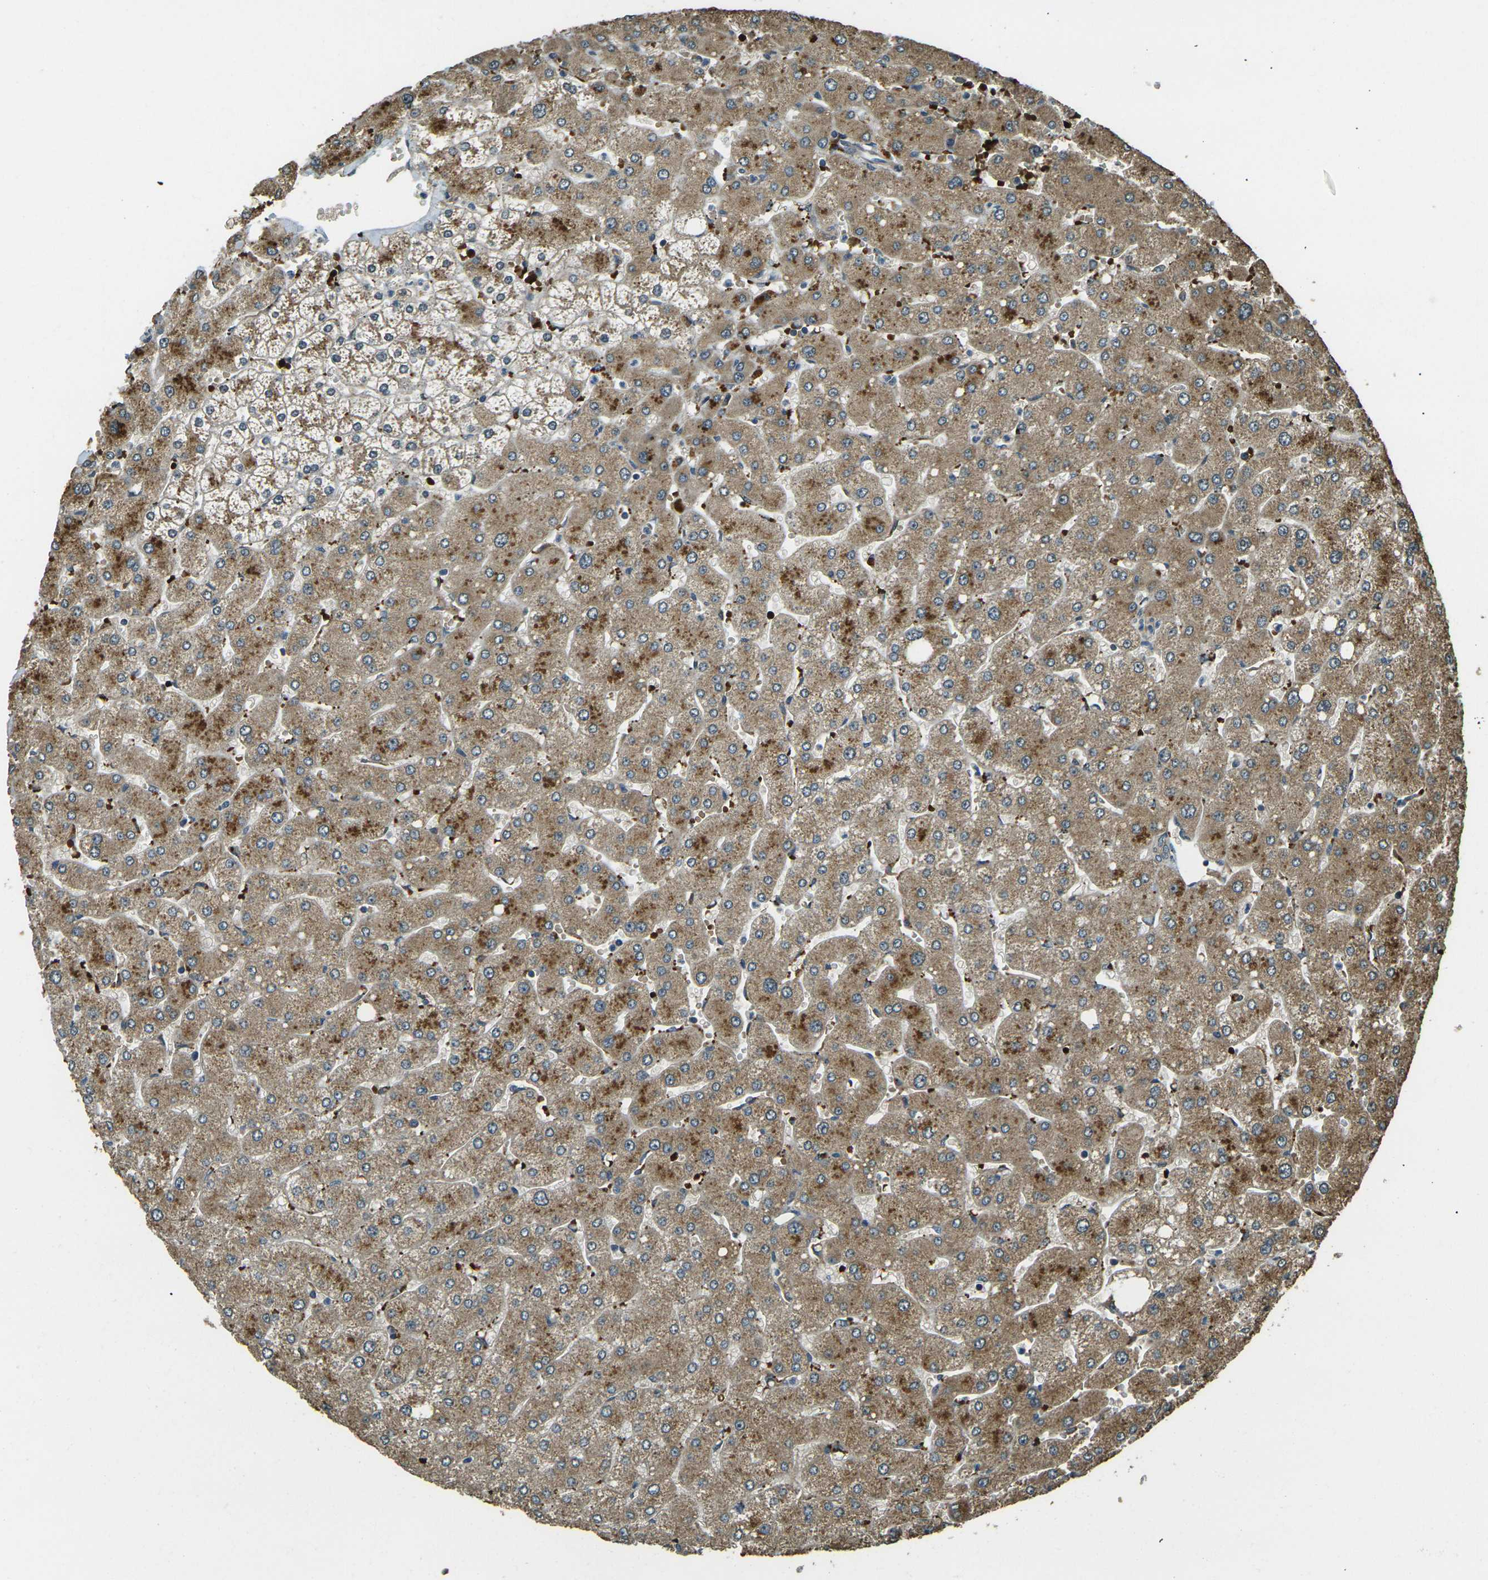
{"staining": {"intensity": "moderate", "quantity": ">75%", "location": "cytoplasmic/membranous"}, "tissue": "liver", "cell_type": "Hepatocytes", "image_type": "normal", "snomed": [{"axis": "morphology", "description": "Normal tissue, NOS"}, {"axis": "topography", "description": "Liver"}], "caption": "Human liver stained with a brown dye displays moderate cytoplasmic/membranous positive positivity in about >75% of hepatocytes.", "gene": "TOR1A", "patient": {"sex": "male", "age": 55}}